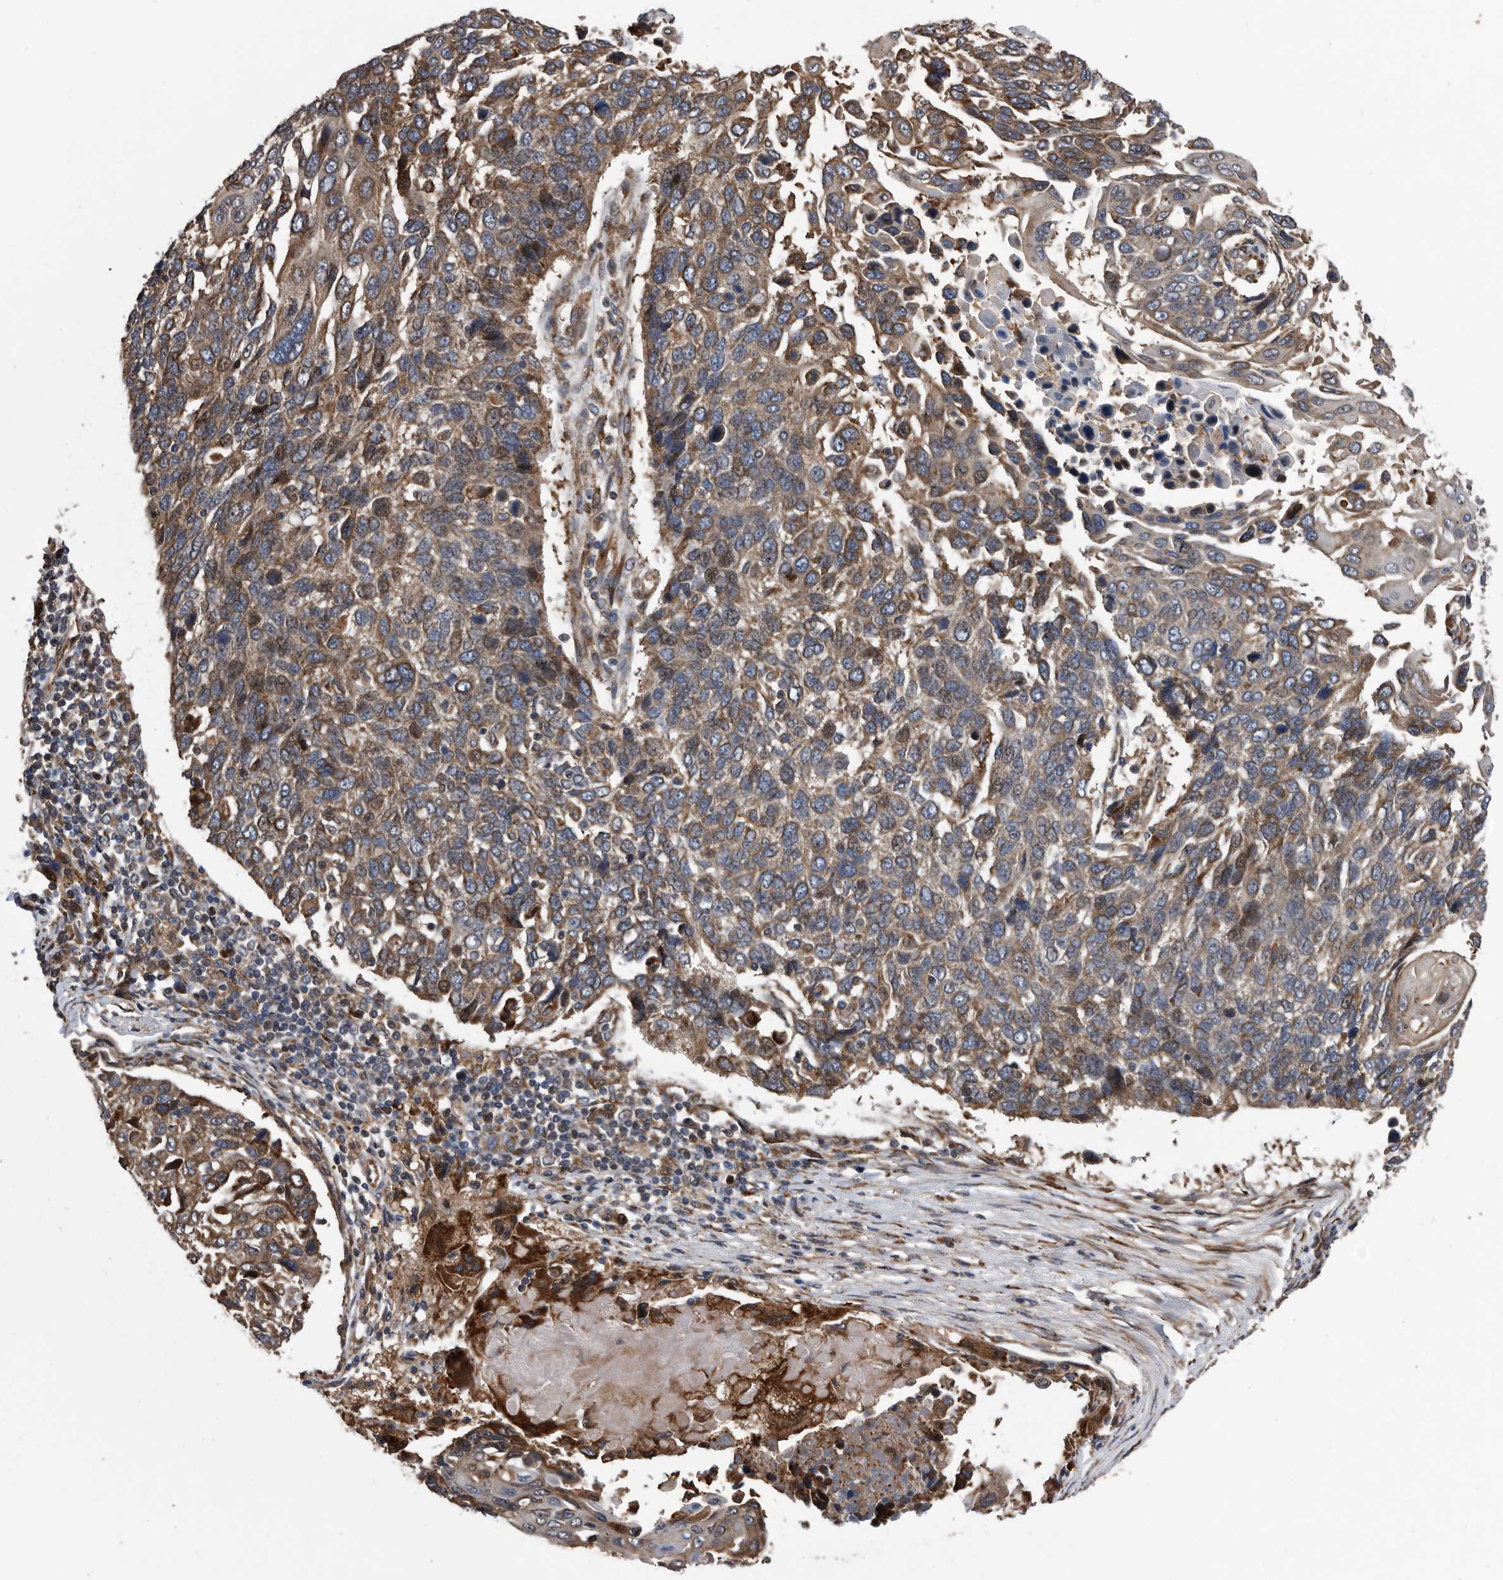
{"staining": {"intensity": "moderate", "quantity": ">75%", "location": "cytoplasmic/membranous"}, "tissue": "lung cancer", "cell_type": "Tumor cells", "image_type": "cancer", "snomed": [{"axis": "morphology", "description": "Squamous cell carcinoma, NOS"}, {"axis": "topography", "description": "Lung"}], "caption": "This photomicrograph demonstrates immunohistochemistry (IHC) staining of human lung squamous cell carcinoma, with medium moderate cytoplasmic/membranous staining in about >75% of tumor cells.", "gene": "SERINC2", "patient": {"sex": "male", "age": 66}}